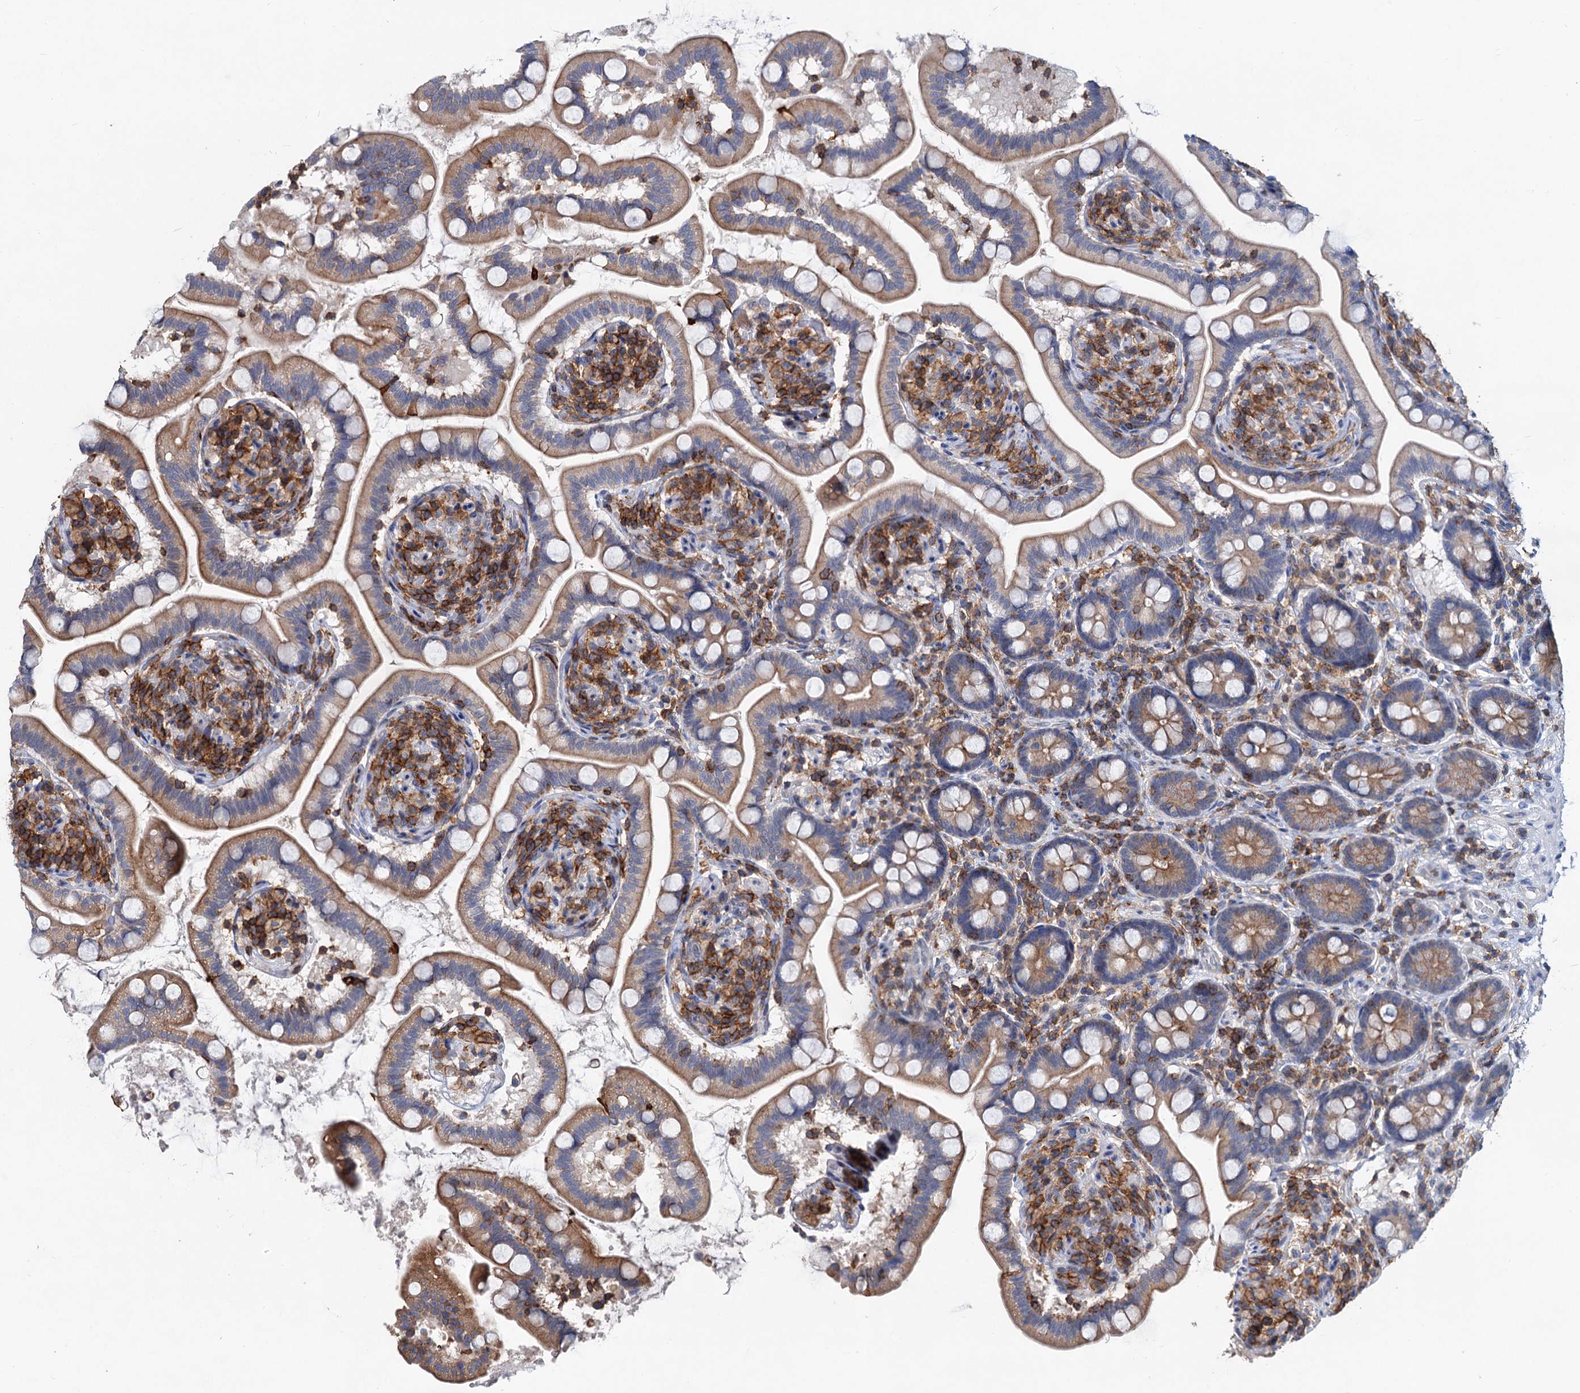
{"staining": {"intensity": "moderate", "quantity": ">75%", "location": "cytoplasmic/membranous"}, "tissue": "small intestine", "cell_type": "Glandular cells", "image_type": "normal", "snomed": [{"axis": "morphology", "description": "Normal tissue, NOS"}, {"axis": "topography", "description": "Small intestine"}], "caption": "Immunohistochemical staining of benign human small intestine demonstrates medium levels of moderate cytoplasmic/membranous staining in about >75% of glandular cells. The protein is stained brown, and the nuclei are stained in blue (DAB (3,3'-diaminobenzidine) IHC with brightfield microscopy, high magnification).", "gene": "LRCH4", "patient": {"sex": "female", "age": 64}}